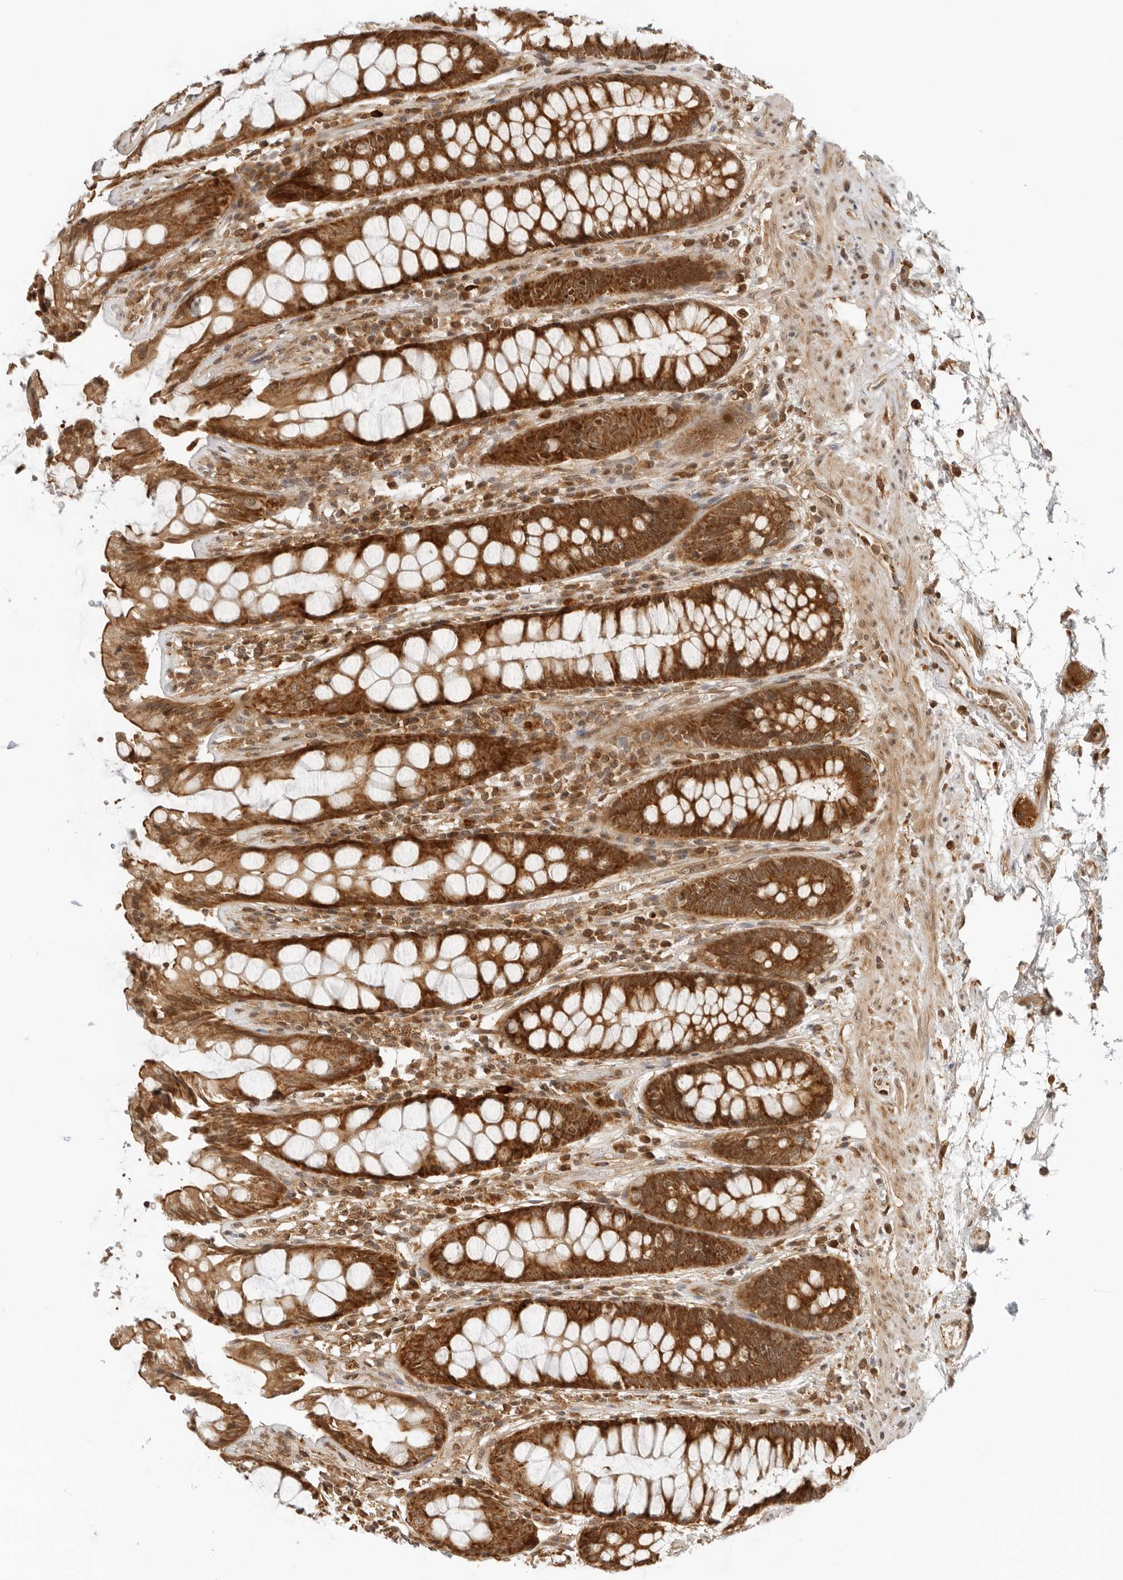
{"staining": {"intensity": "strong", "quantity": ">75%", "location": "cytoplasmic/membranous"}, "tissue": "rectum", "cell_type": "Glandular cells", "image_type": "normal", "snomed": [{"axis": "morphology", "description": "Normal tissue, NOS"}, {"axis": "topography", "description": "Rectum"}], "caption": "Rectum stained with IHC shows strong cytoplasmic/membranous expression in approximately >75% of glandular cells.", "gene": "RC3H1", "patient": {"sex": "male", "age": 64}}